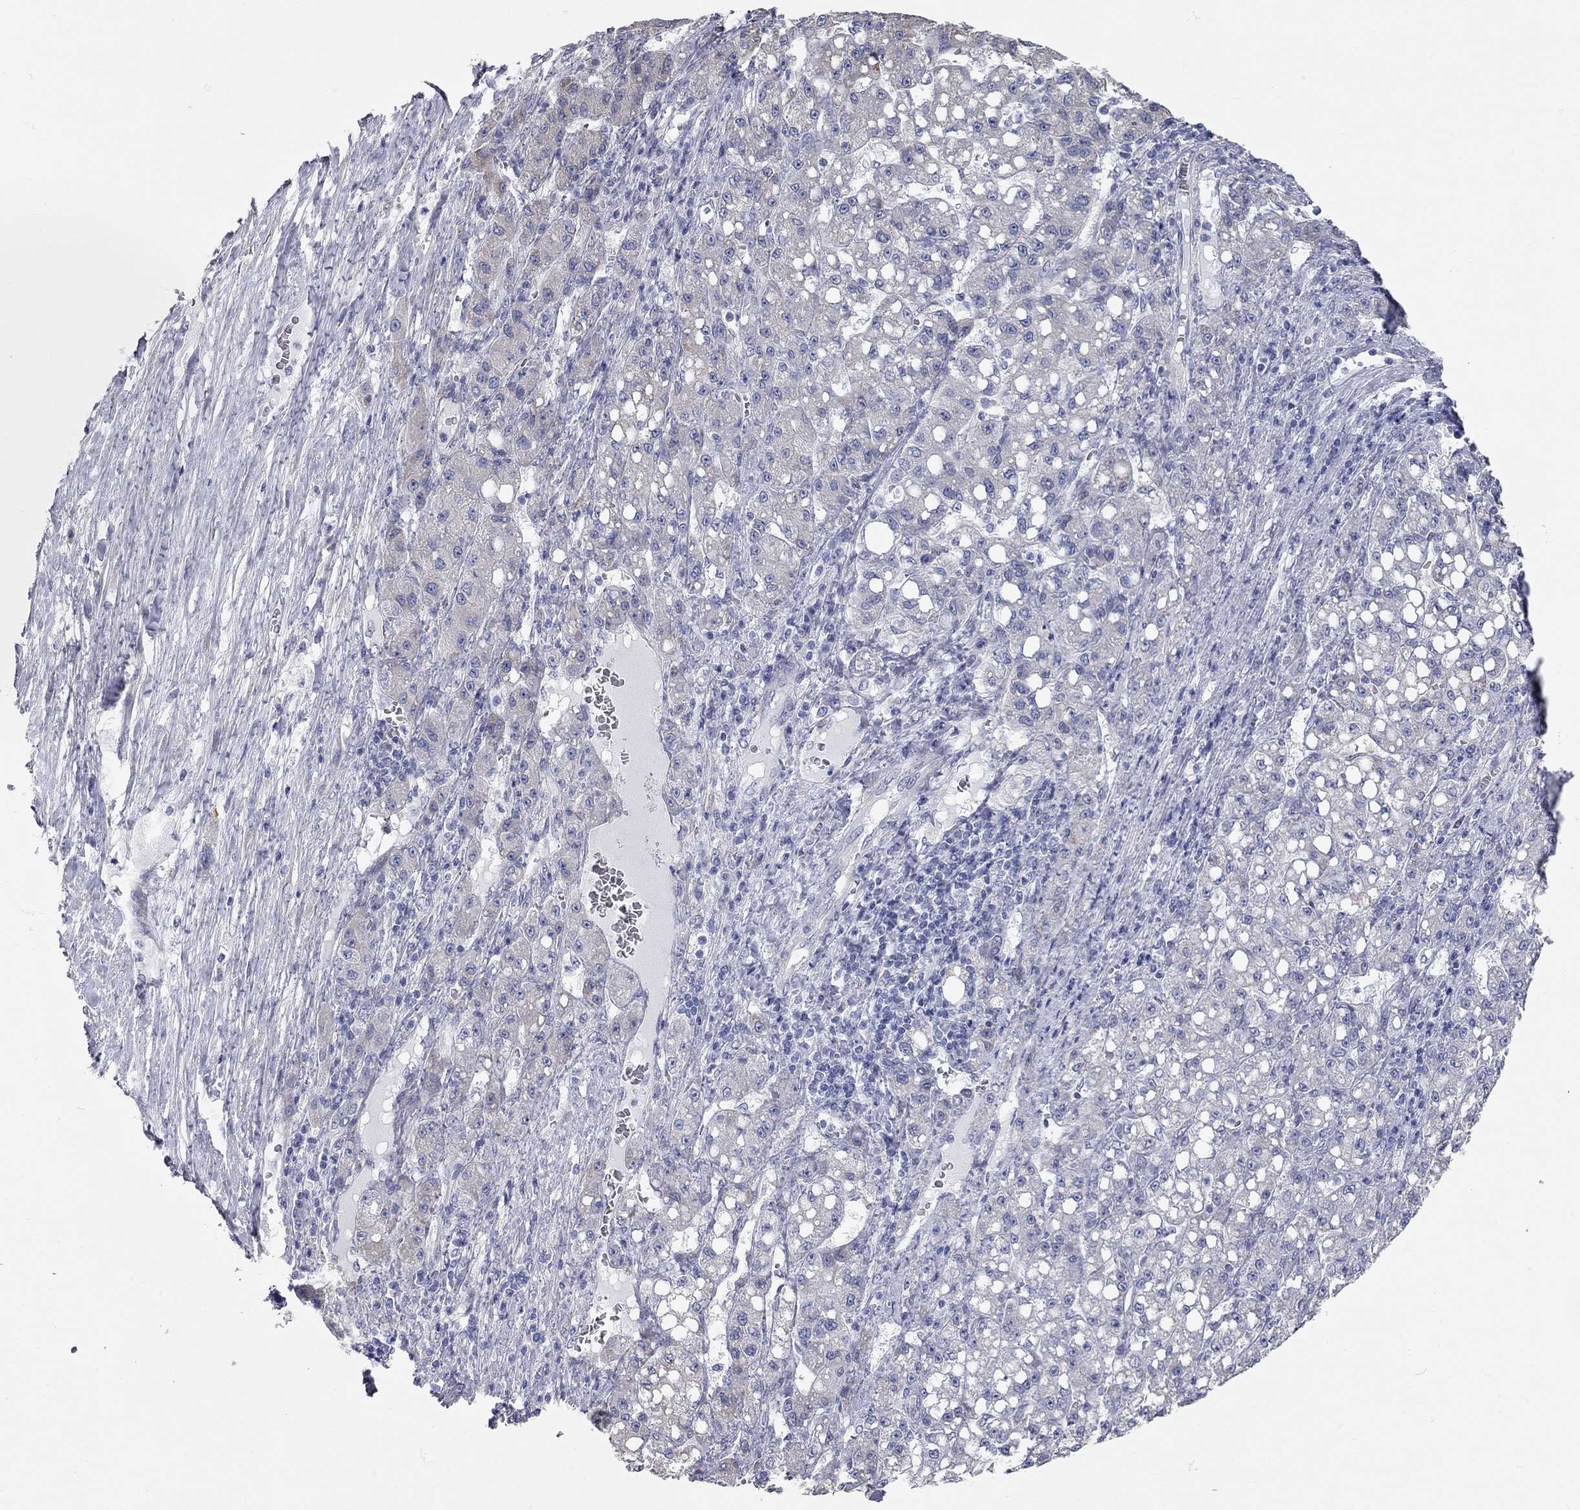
{"staining": {"intensity": "negative", "quantity": "none", "location": "none"}, "tissue": "liver cancer", "cell_type": "Tumor cells", "image_type": "cancer", "snomed": [{"axis": "morphology", "description": "Carcinoma, Hepatocellular, NOS"}, {"axis": "topography", "description": "Liver"}], "caption": "This is an immunohistochemistry histopathology image of liver hepatocellular carcinoma. There is no expression in tumor cells.", "gene": "XAGE2", "patient": {"sex": "female", "age": 65}}